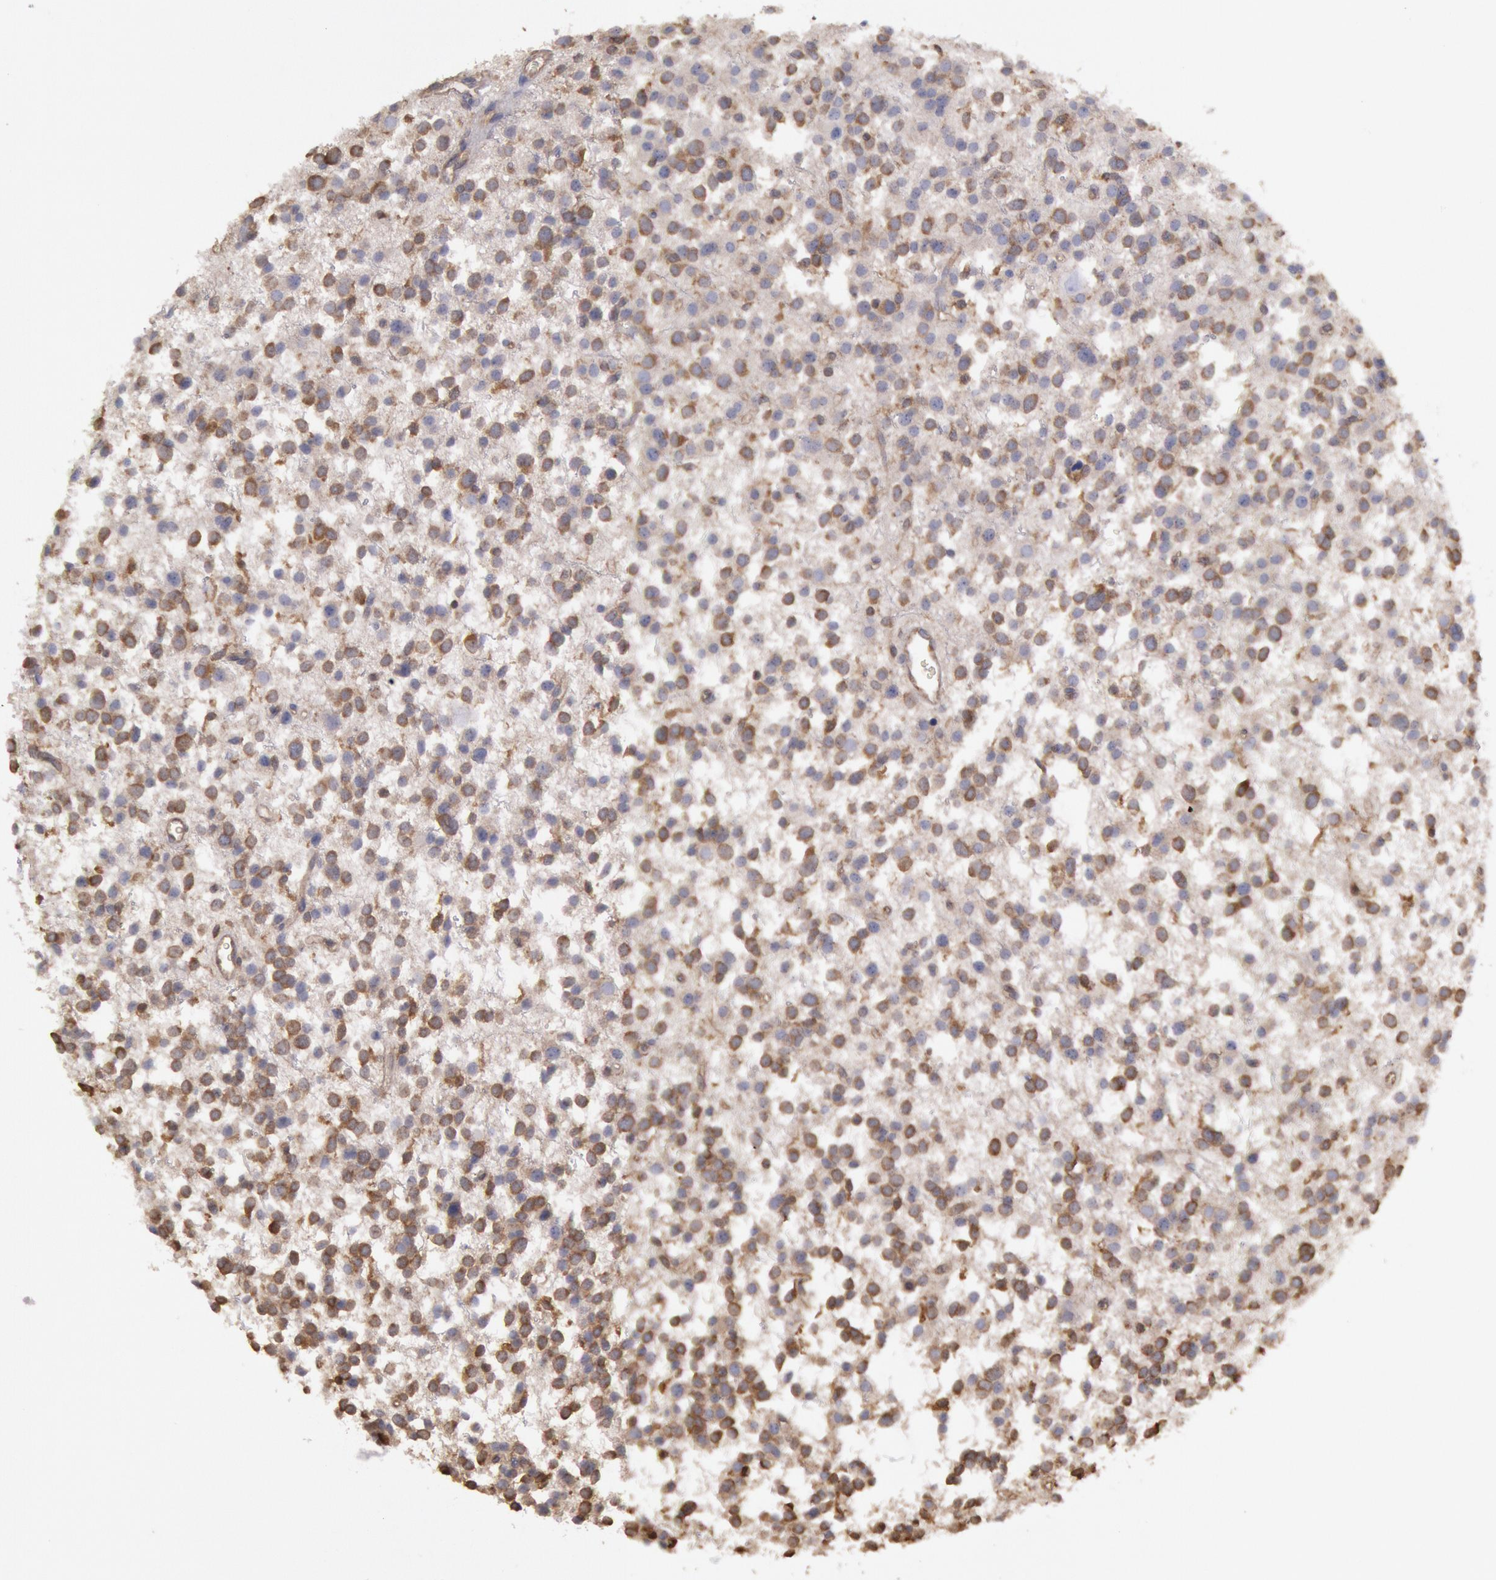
{"staining": {"intensity": "moderate", "quantity": ">75%", "location": "cytoplasmic/membranous"}, "tissue": "glioma", "cell_type": "Tumor cells", "image_type": "cancer", "snomed": [{"axis": "morphology", "description": "Glioma, malignant, Low grade"}, {"axis": "topography", "description": "Brain"}], "caption": "A histopathology image of human glioma stained for a protein exhibits moderate cytoplasmic/membranous brown staining in tumor cells.", "gene": "CCDC50", "patient": {"sex": "female", "age": 36}}